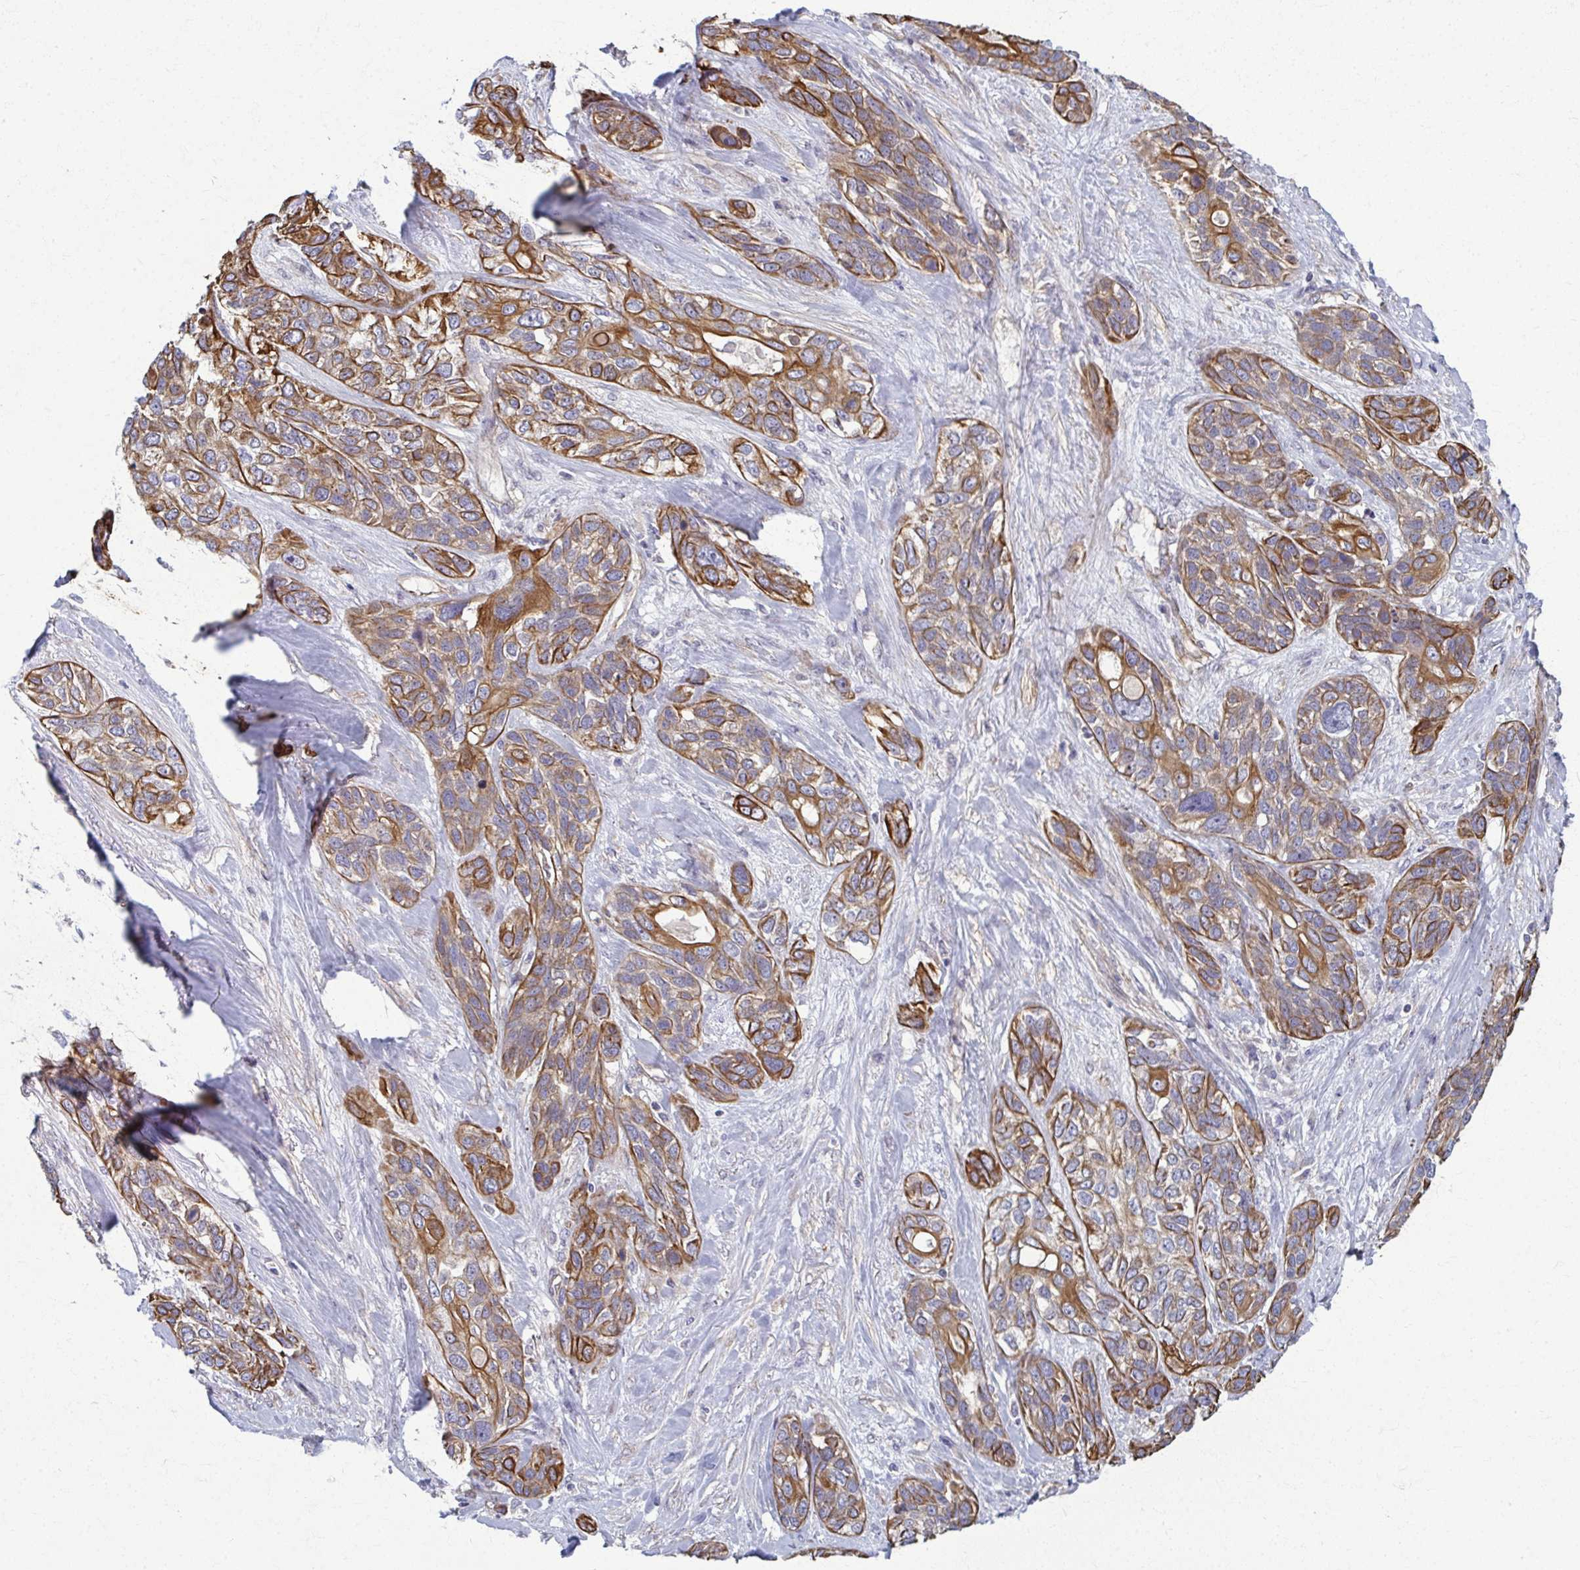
{"staining": {"intensity": "strong", "quantity": "25%-75%", "location": "cytoplasmic/membranous"}, "tissue": "lung cancer", "cell_type": "Tumor cells", "image_type": "cancer", "snomed": [{"axis": "morphology", "description": "Squamous cell carcinoma, NOS"}, {"axis": "topography", "description": "Lung"}], "caption": "This photomicrograph demonstrates IHC staining of lung cancer, with high strong cytoplasmic/membranous staining in about 25%-75% of tumor cells.", "gene": "EID2B", "patient": {"sex": "female", "age": 70}}